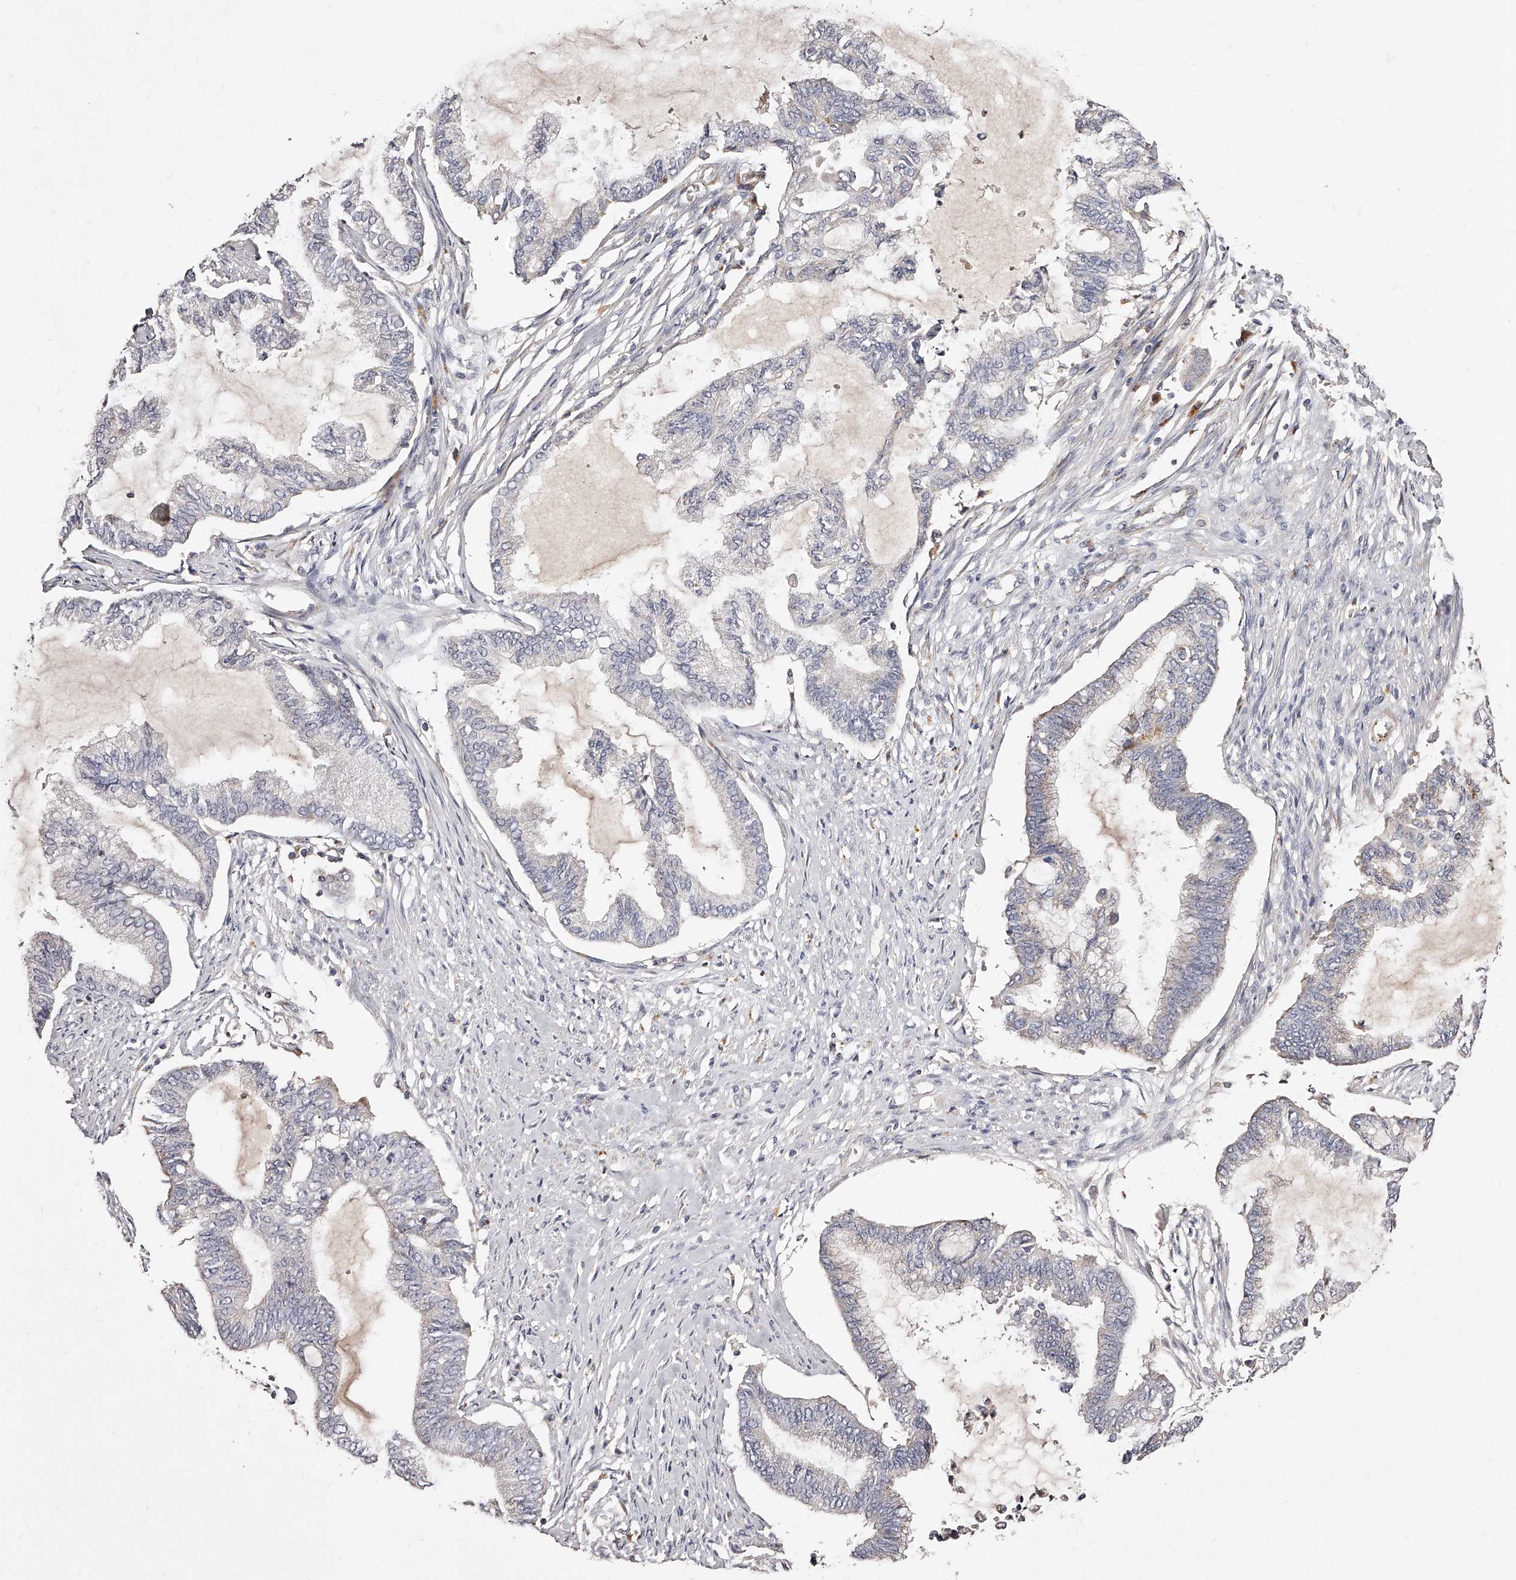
{"staining": {"intensity": "negative", "quantity": "none", "location": "none"}, "tissue": "endometrial cancer", "cell_type": "Tumor cells", "image_type": "cancer", "snomed": [{"axis": "morphology", "description": "Adenocarcinoma, NOS"}, {"axis": "topography", "description": "Endometrium"}], "caption": "DAB immunohistochemical staining of endometrial cancer (adenocarcinoma) reveals no significant expression in tumor cells.", "gene": "PHACTR1", "patient": {"sex": "female", "age": 86}}